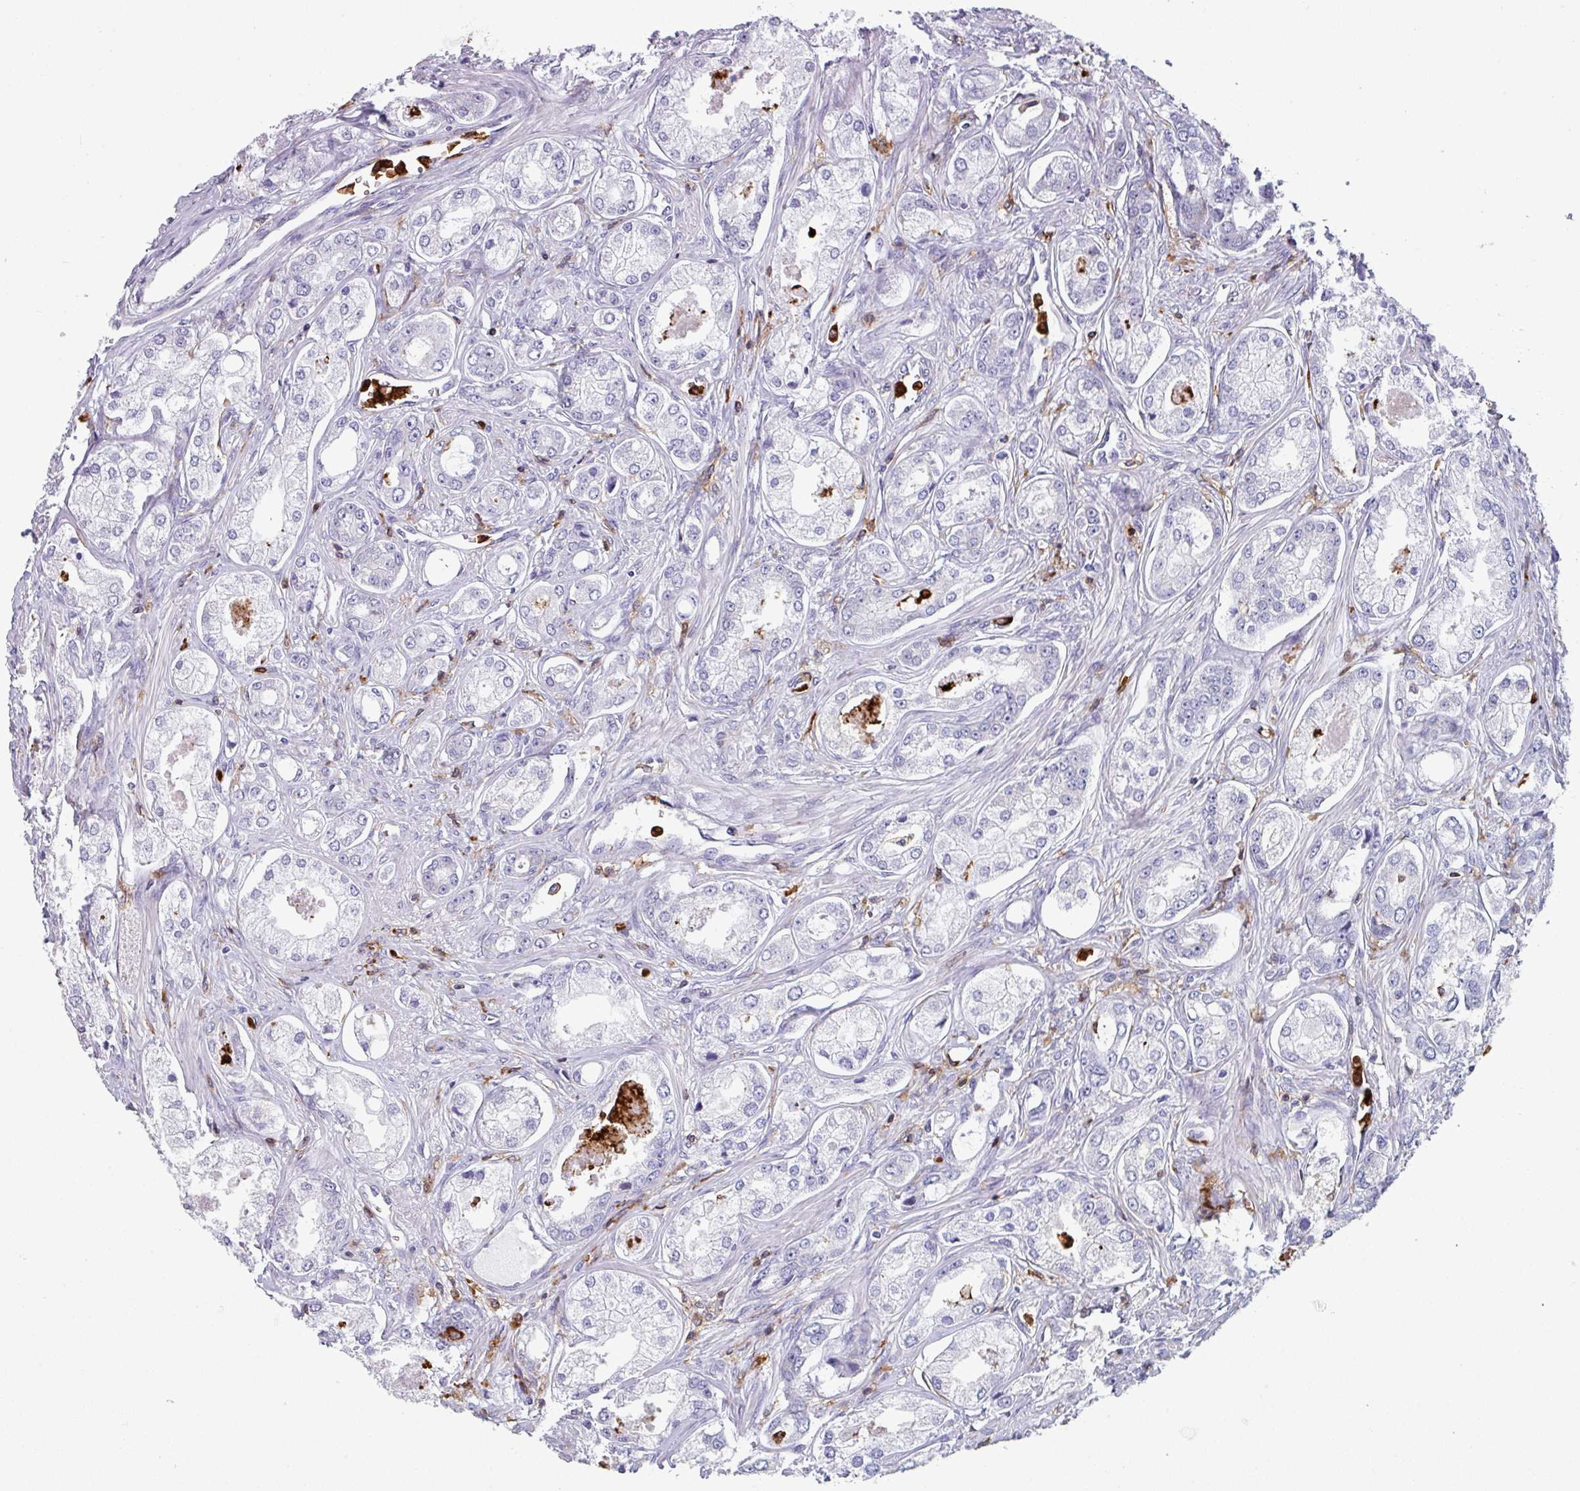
{"staining": {"intensity": "negative", "quantity": "none", "location": "none"}, "tissue": "prostate cancer", "cell_type": "Tumor cells", "image_type": "cancer", "snomed": [{"axis": "morphology", "description": "Adenocarcinoma, Low grade"}, {"axis": "topography", "description": "Prostate"}], "caption": "This is an immunohistochemistry (IHC) image of human prostate cancer. There is no positivity in tumor cells.", "gene": "EXOSC5", "patient": {"sex": "male", "age": 68}}